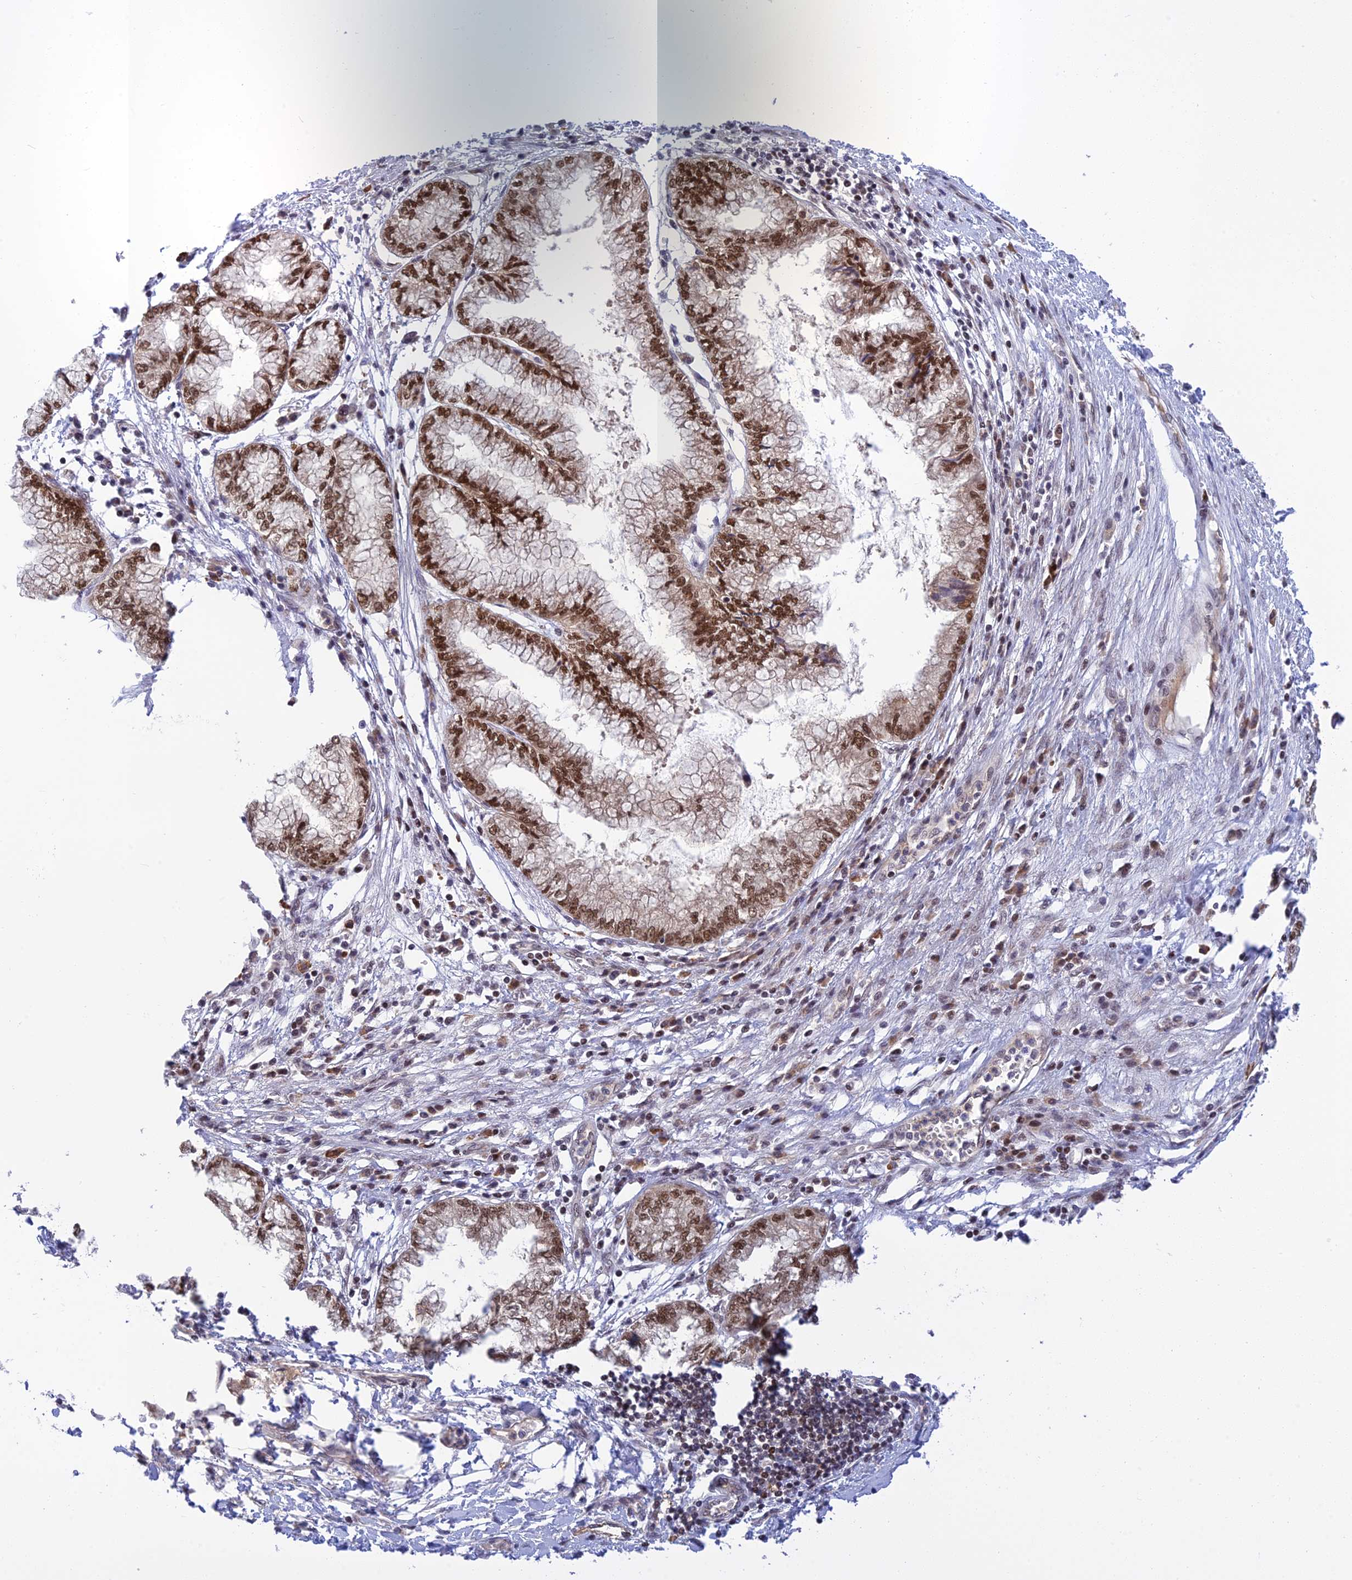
{"staining": {"intensity": "strong", "quantity": ">75%", "location": "nuclear"}, "tissue": "pancreatic cancer", "cell_type": "Tumor cells", "image_type": "cancer", "snomed": [{"axis": "morphology", "description": "Adenocarcinoma, NOS"}, {"axis": "topography", "description": "Pancreas"}], "caption": "Pancreatic cancer stained with a protein marker demonstrates strong staining in tumor cells.", "gene": "TCEA1", "patient": {"sex": "male", "age": 73}}